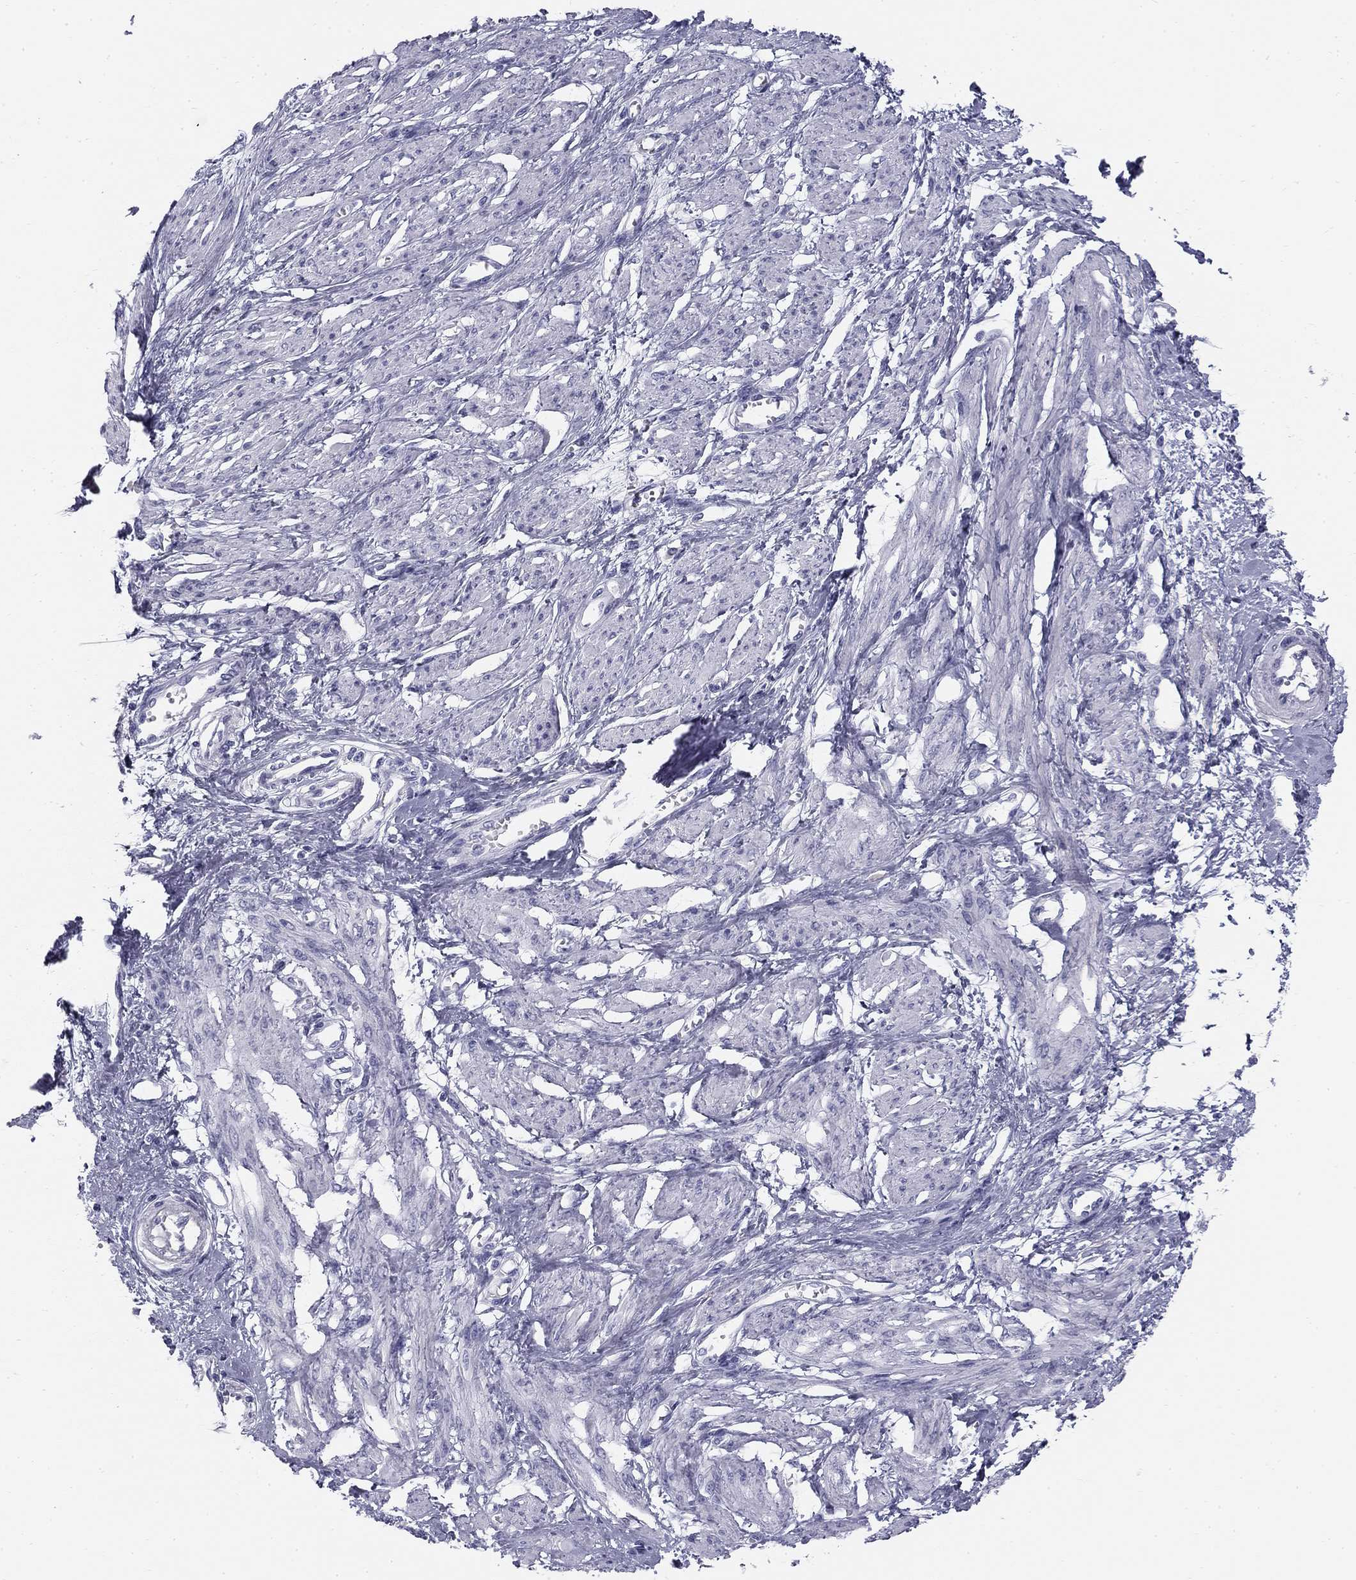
{"staining": {"intensity": "negative", "quantity": "none", "location": "none"}, "tissue": "smooth muscle", "cell_type": "Smooth muscle cells", "image_type": "normal", "snomed": [{"axis": "morphology", "description": "Normal tissue, NOS"}, {"axis": "topography", "description": "Smooth muscle"}, {"axis": "topography", "description": "Uterus"}], "caption": "A high-resolution photomicrograph shows immunohistochemistry staining of unremarkable smooth muscle, which demonstrates no significant positivity in smooth muscle cells.", "gene": "SULT2B1", "patient": {"sex": "female", "age": 39}}